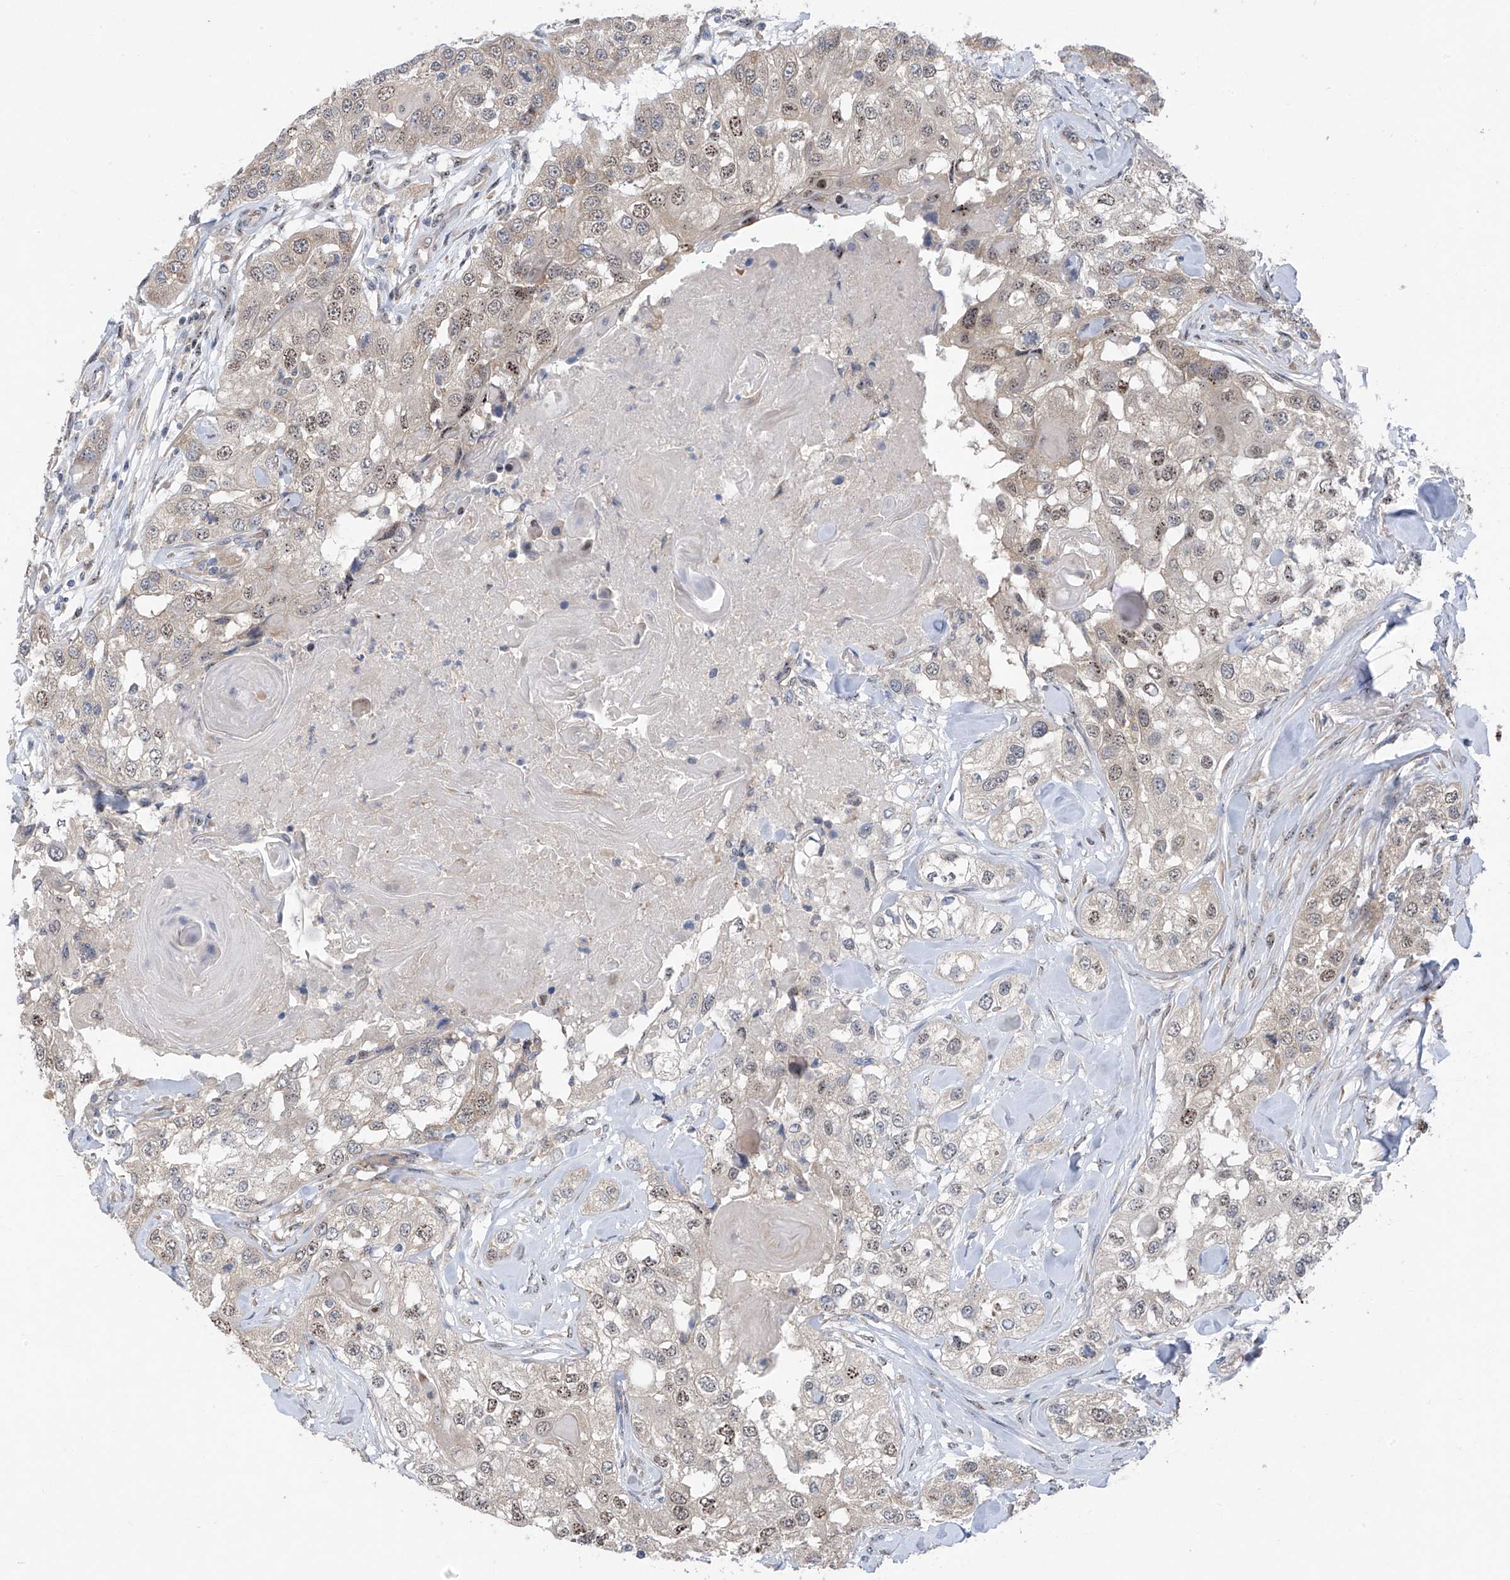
{"staining": {"intensity": "moderate", "quantity": "25%-75%", "location": "nuclear"}, "tissue": "head and neck cancer", "cell_type": "Tumor cells", "image_type": "cancer", "snomed": [{"axis": "morphology", "description": "Normal tissue, NOS"}, {"axis": "morphology", "description": "Squamous cell carcinoma, NOS"}, {"axis": "topography", "description": "Skeletal muscle"}, {"axis": "topography", "description": "Head-Neck"}], "caption": "A brown stain shows moderate nuclear staining of a protein in human head and neck squamous cell carcinoma tumor cells. The protein of interest is shown in brown color, while the nuclei are stained blue.", "gene": "RPL4", "patient": {"sex": "male", "age": 51}}